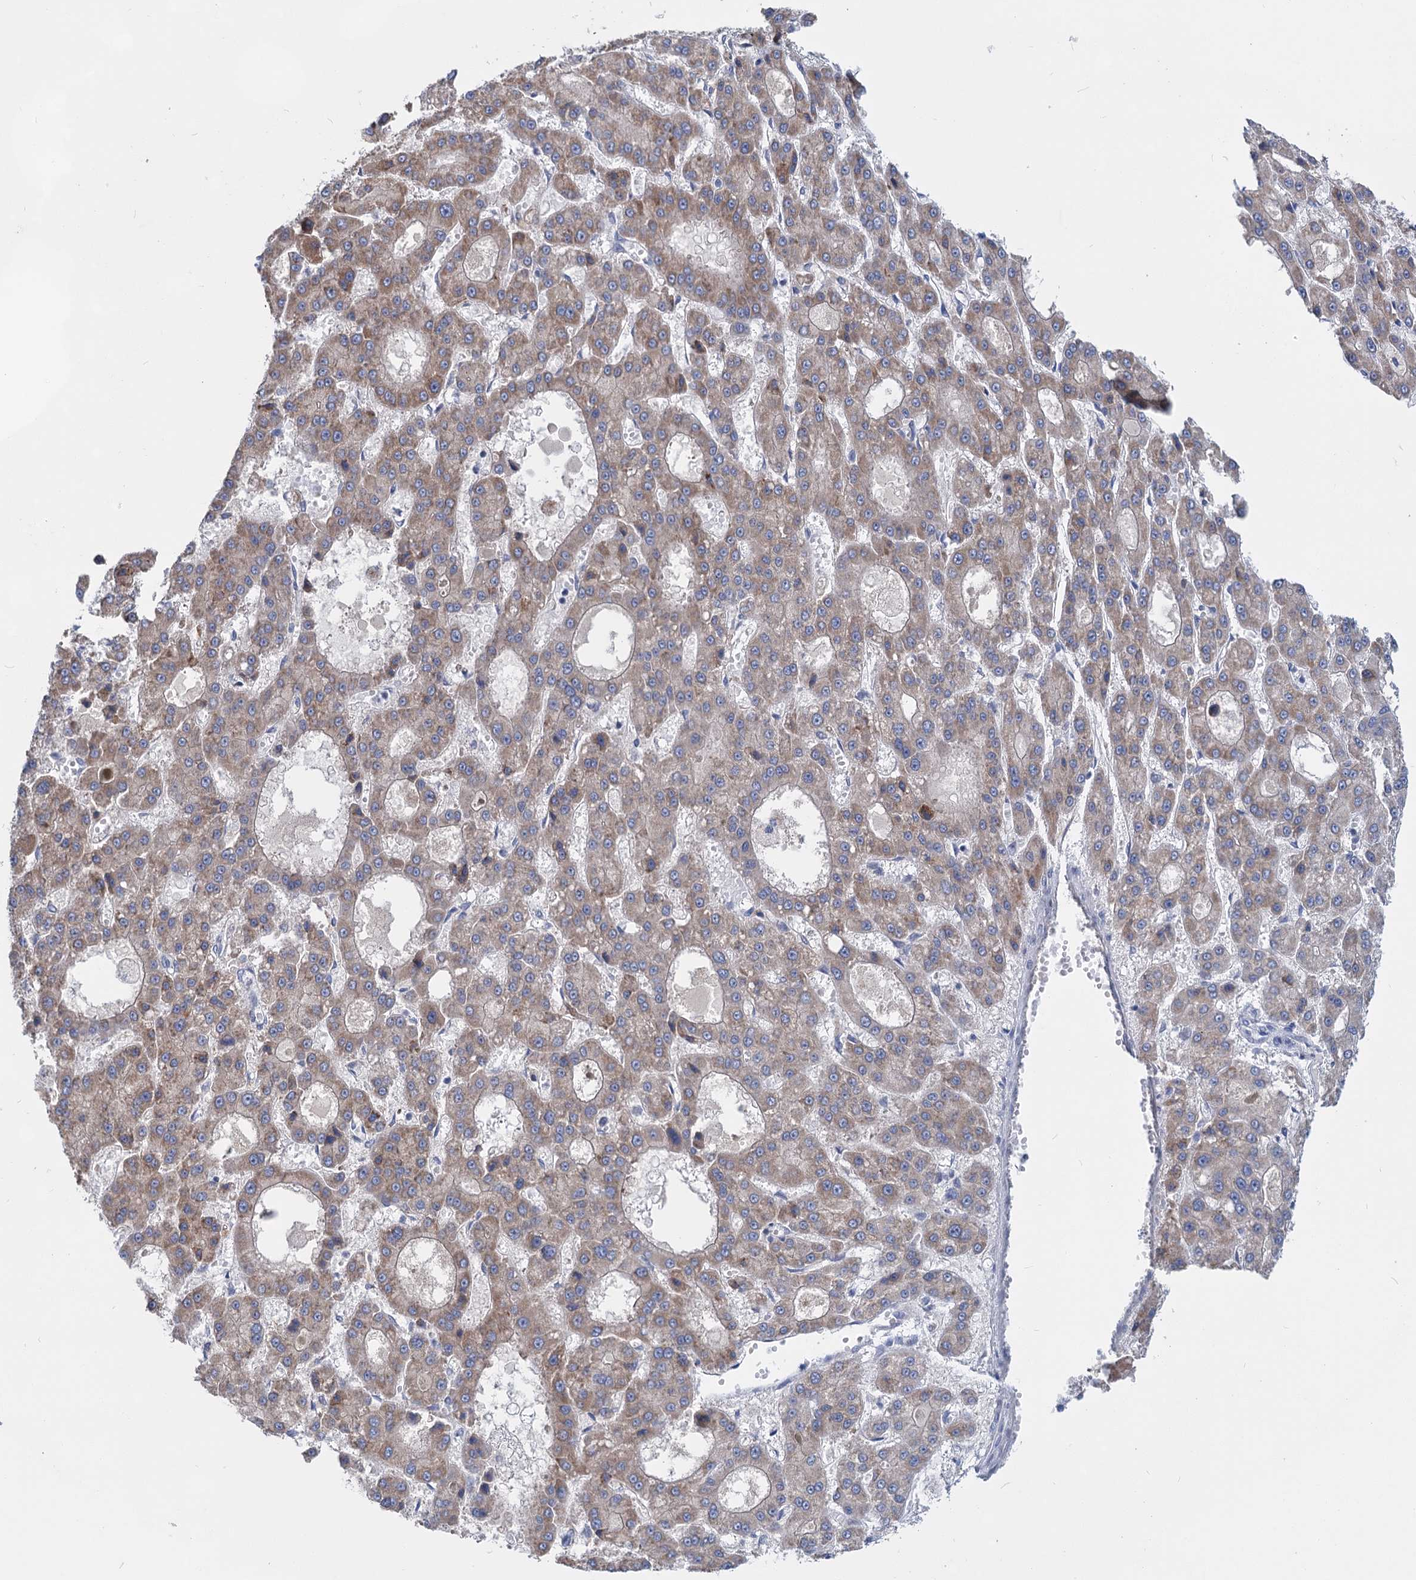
{"staining": {"intensity": "moderate", "quantity": "25%-75%", "location": "cytoplasmic/membranous"}, "tissue": "liver cancer", "cell_type": "Tumor cells", "image_type": "cancer", "snomed": [{"axis": "morphology", "description": "Carcinoma, Hepatocellular, NOS"}, {"axis": "topography", "description": "Liver"}], "caption": "IHC of human liver cancer (hepatocellular carcinoma) shows medium levels of moderate cytoplasmic/membranous expression in approximately 25%-75% of tumor cells.", "gene": "TTC17", "patient": {"sex": "male", "age": 70}}